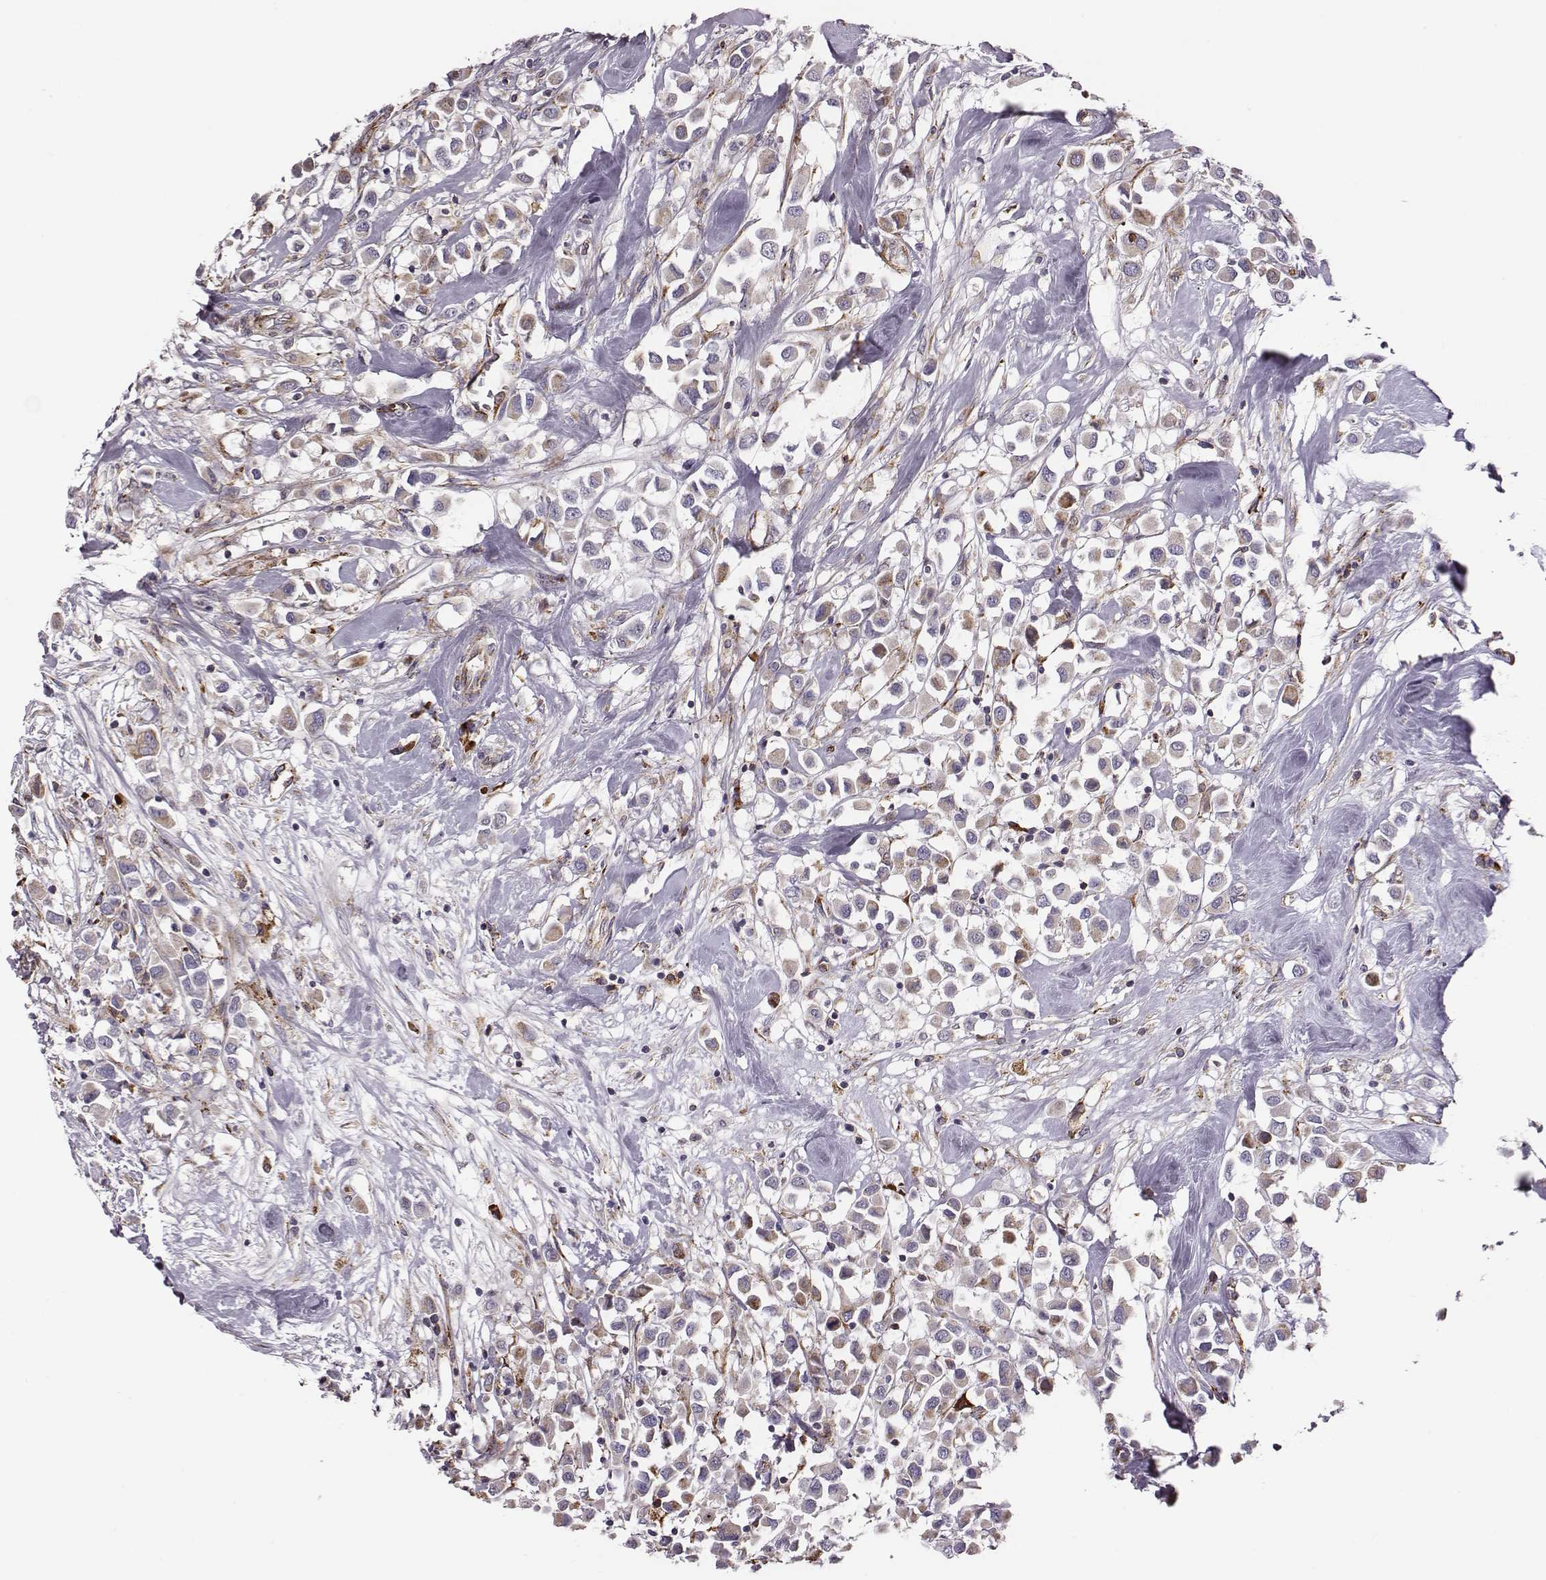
{"staining": {"intensity": "moderate", "quantity": "<25%", "location": "cytoplasmic/membranous"}, "tissue": "breast cancer", "cell_type": "Tumor cells", "image_type": "cancer", "snomed": [{"axis": "morphology", "description": "Duct carcinoma"}, {"axis": "topography", "description": "Breast"}], "caption": "Brown immunohistochemical staining in breast cancer demonstrates moderate cytoplasmic/membranous positivity in approximately <25% of tumor cells.", "gene": "SELENOI", "patient": {"sex": "female", "age": 61}}